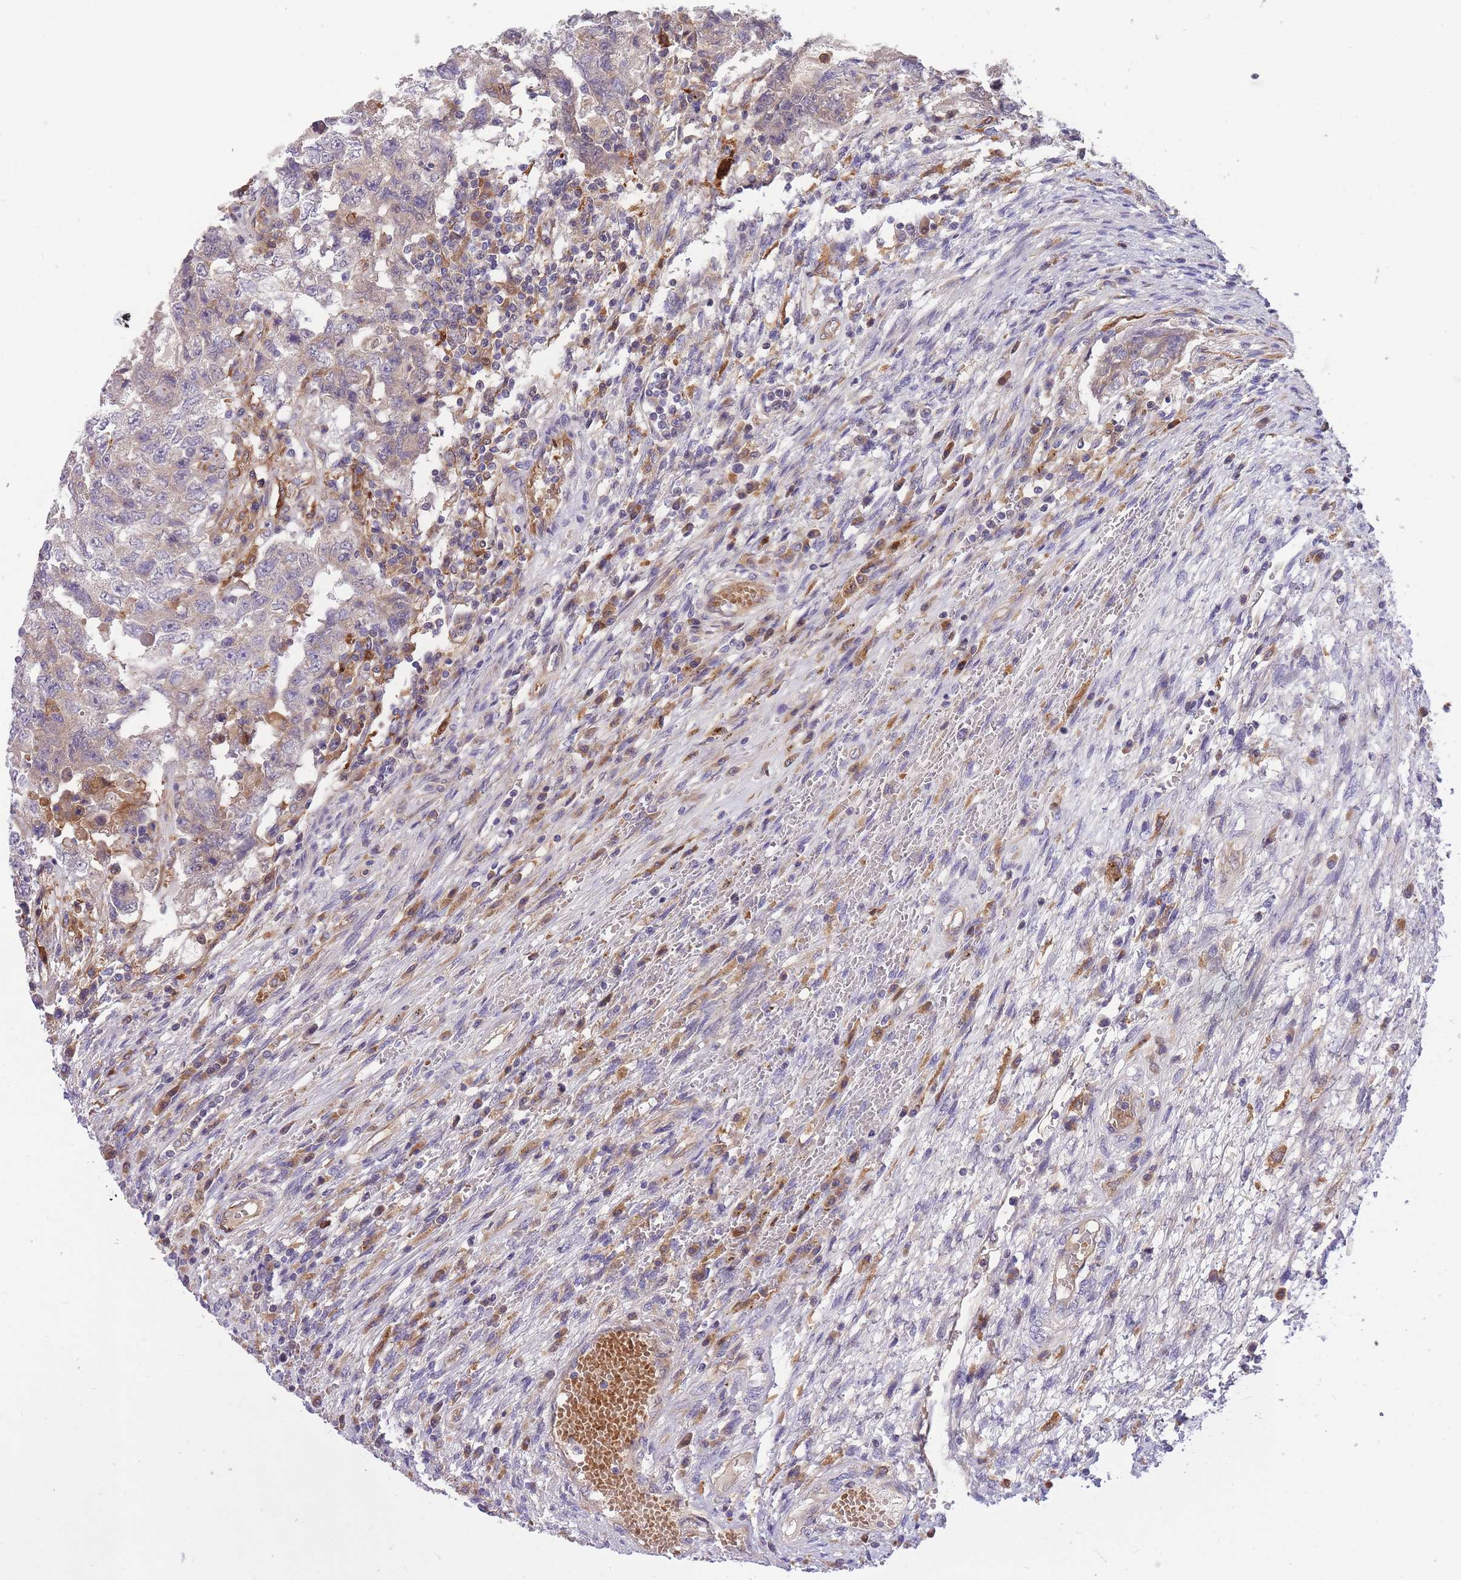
{"staining": {"intensity": "weak", "quantity": "25%-75%", "location": "cytoplasmic/membranous"}, "tissue": "testis cancer", "cell_type": "Tumor cells", "image_type": "cancer", "snomed": [{"axis": "morphology", "description": "Carcinoma, Embryonal, NOS"}, {"axis": "topography", "description": "Testis"}], "caption": "Immunohistochemistry image of human testis embryonal carcinoma stained for a protein (brown), which displays low levels of weak cytoplasmic/membranous expression in approximately 25%-75% of tumor cells.", "gene": "CRYGN", "patient": {"sex": "male", "age": 26}}